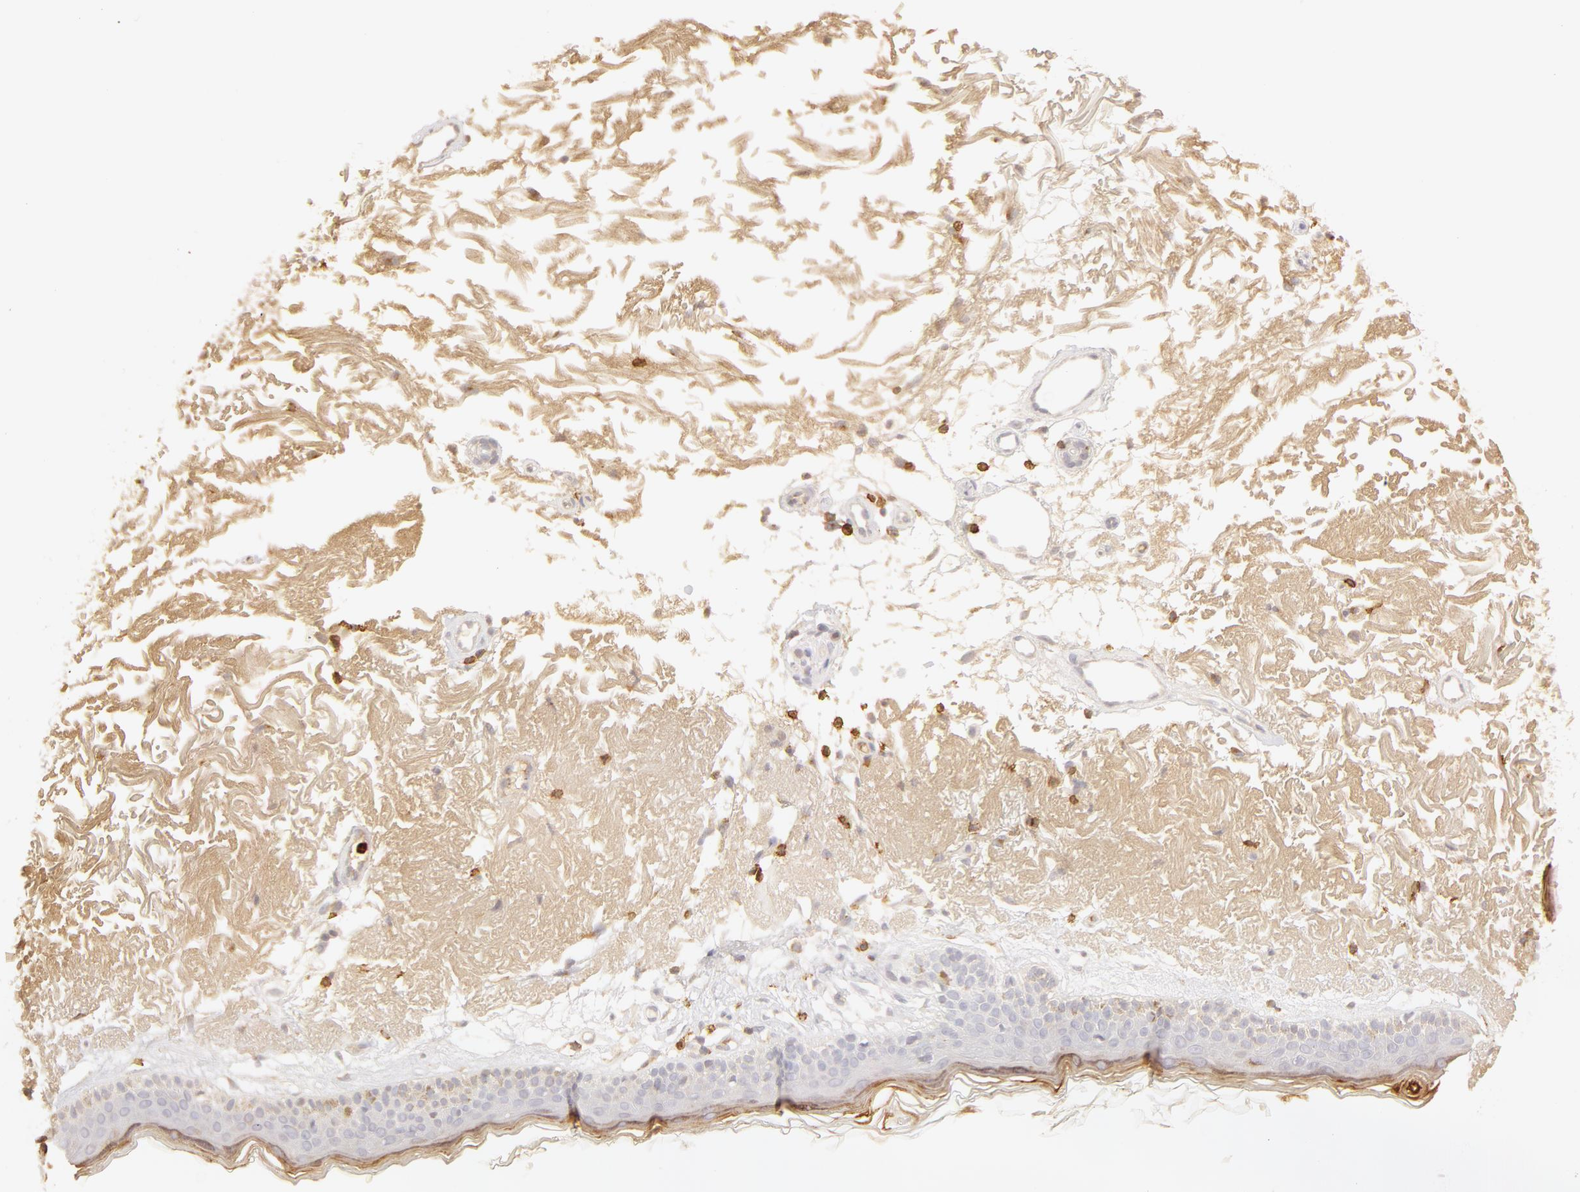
{"staining": {"intensity": "moderate", "quantity": ">75%", "location": "cytoplasmic/membranous"}, "tissue": "skin", "cell_type": "Fibroblasts", "image_type": "normal", "snomed": [{"axis": "morphology", "description": "Normal tissue, NOS"}, {"axis": "topography", "description": "Skin"}], "caption": "Skin stained with immunohistochemistry (IHC) demonstrates moderate cytoplasmic/membranous positivity in approximately >75% of fibroblasts. (brown staining indicates protein expression, while blue staining denotes nuclei).", "gene": "C1R", "patient": {"sex": "female", "age": 90}}